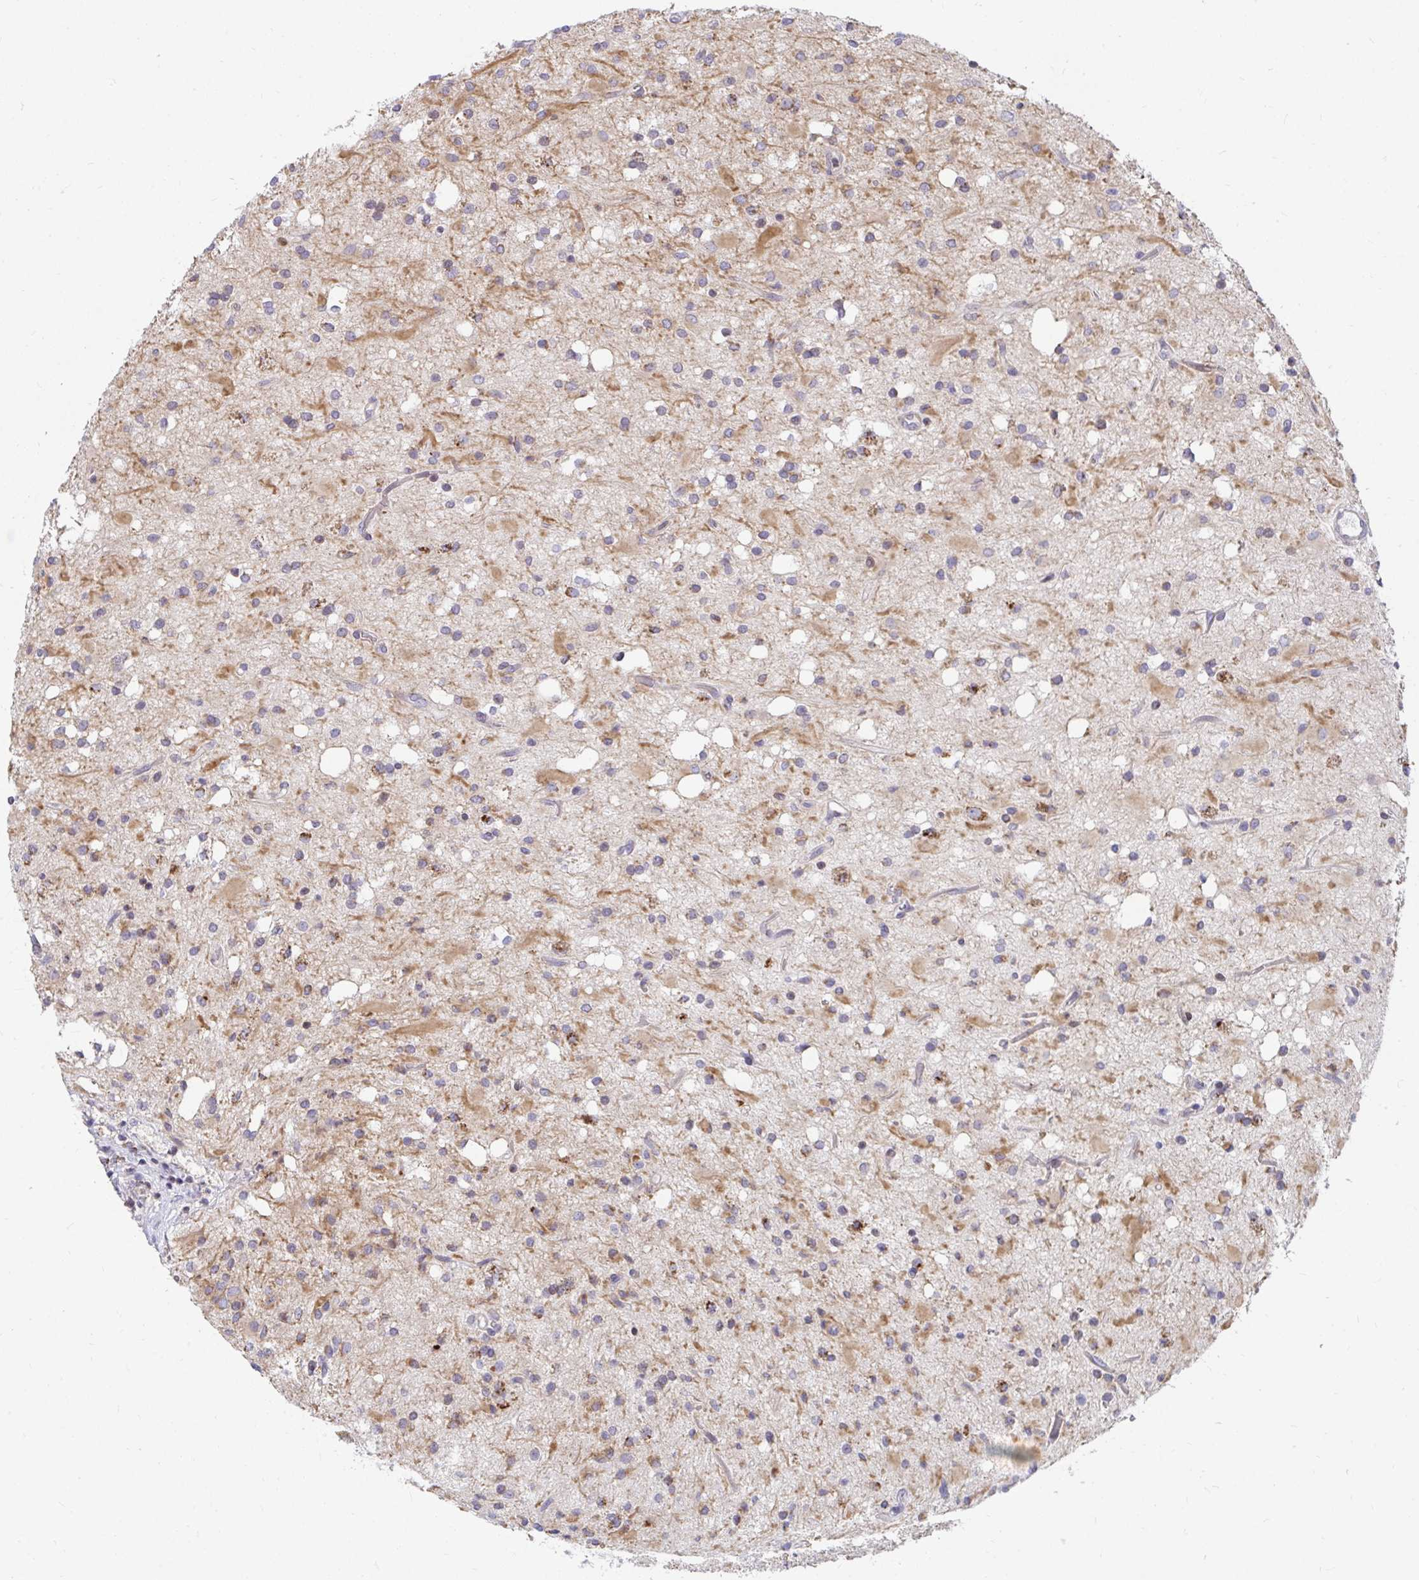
{"staining": {"intensity": "negative", "quantity": "none", "location": "none"}, "tissue": "glioma", "cell_type": "Tumor cells", "image_type": "cancer", "snomed": [{"axis": "morphology", "description": "Glioma, malignant, Low grade"}, {"axis": "topography", "description": "Brain"}], "caption": "The IHC micrograph has no significant staining in tumor cells of low-grade glioma (malignant) tissue.", "gene": "EXOC5", "patient": {"sex": "female", "age": 33}}